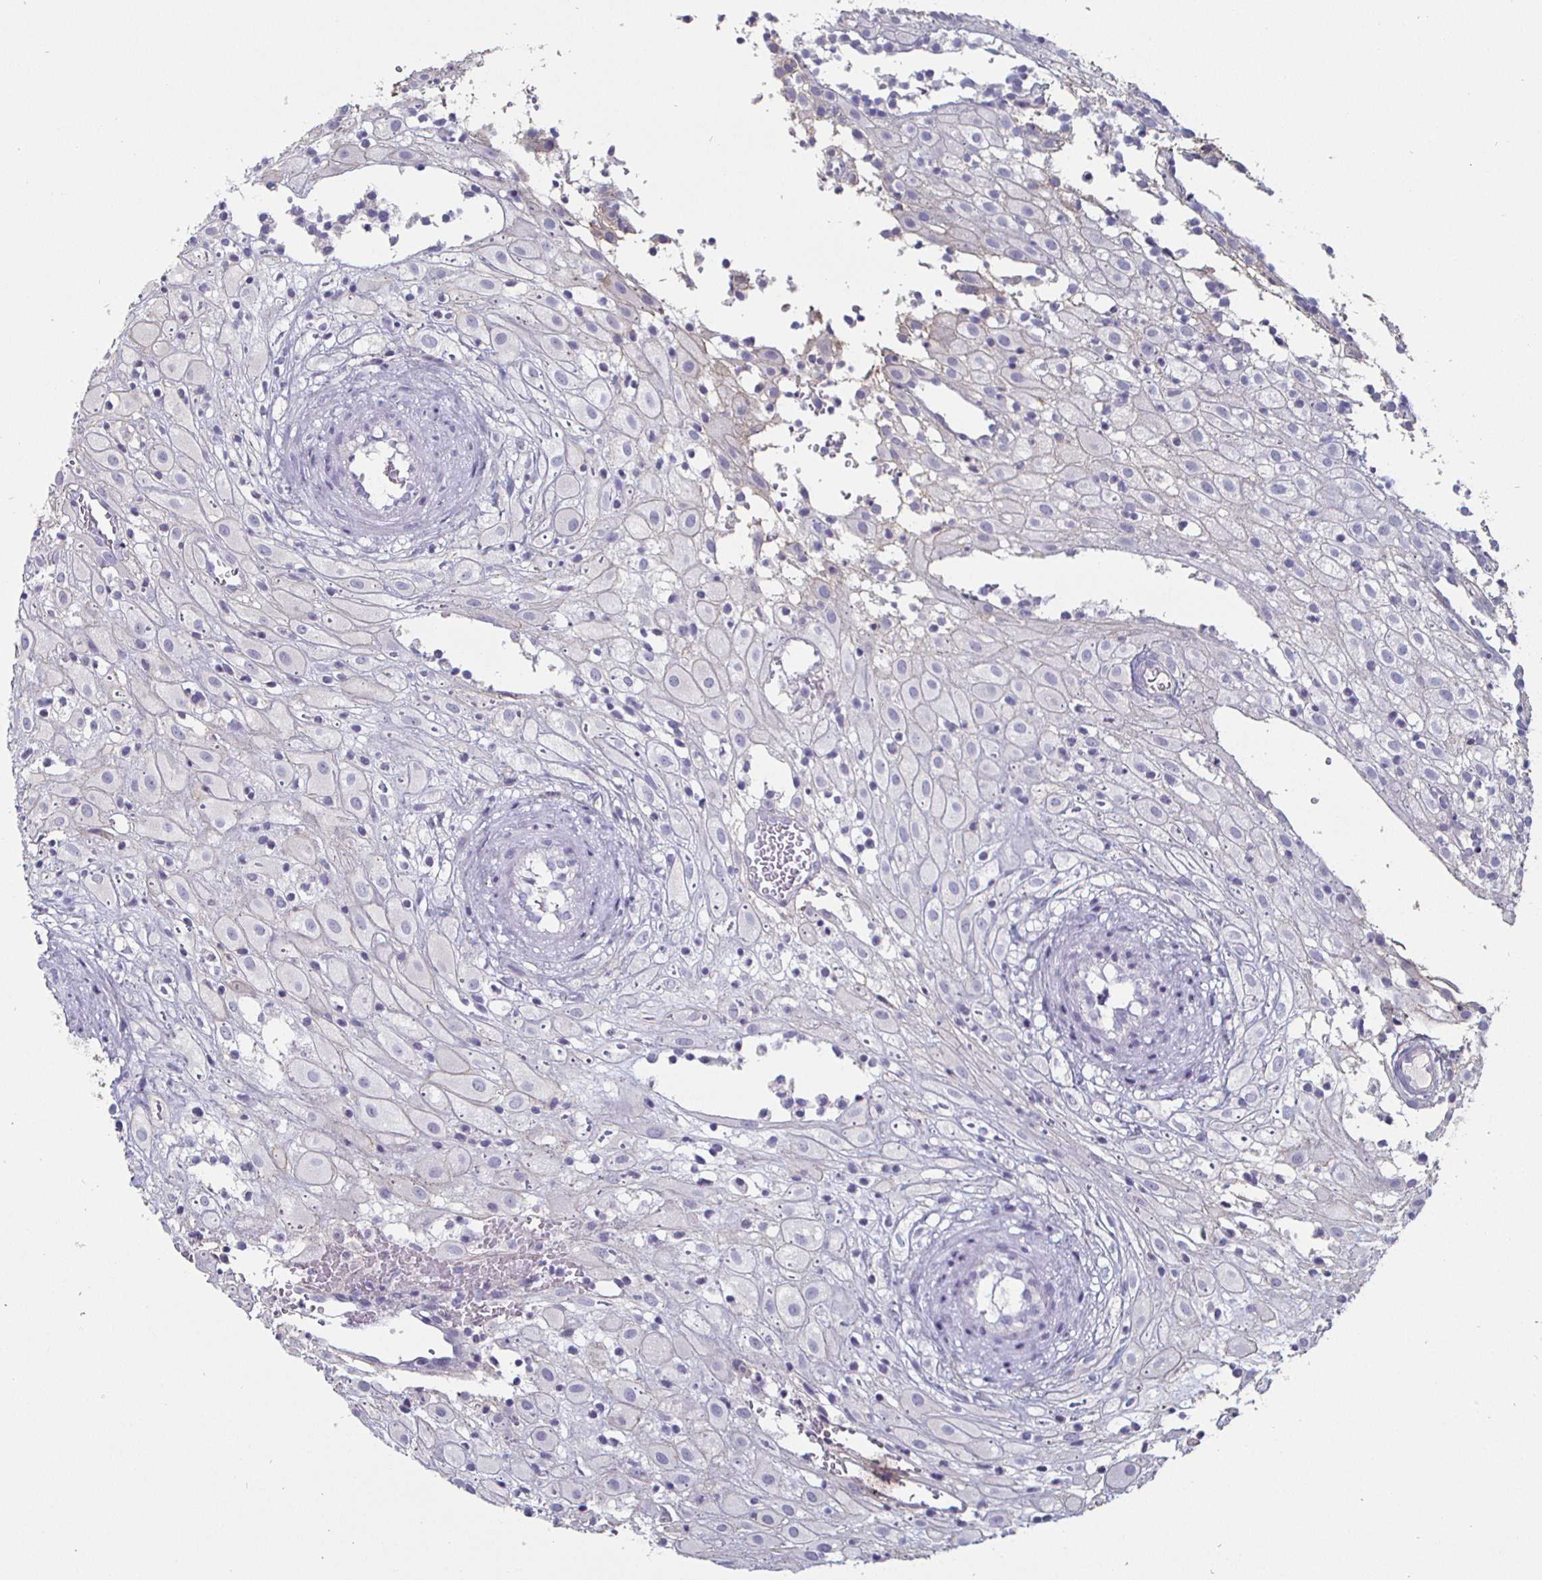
{"staining": {"intensity": "negative", "quantity": "none", "location": "none"}, "tissue": "placenta", "cell_type": "Decidual cells", "image_type": "normal", "snomed": [{"axis": "morphology", "description": "Normal tissue, NOS"}, {"axis": "topography", "description": "Placenta"}], "caption": "An IHC histopathology image of benign placenta is shown. There is no staining in decidual cells of placenta. (Immunohistochemistry (ihc), brightfield microscopy, high magnification).", "gene": "ENPP1", "patient": {"sex": "female", "age": 24}}